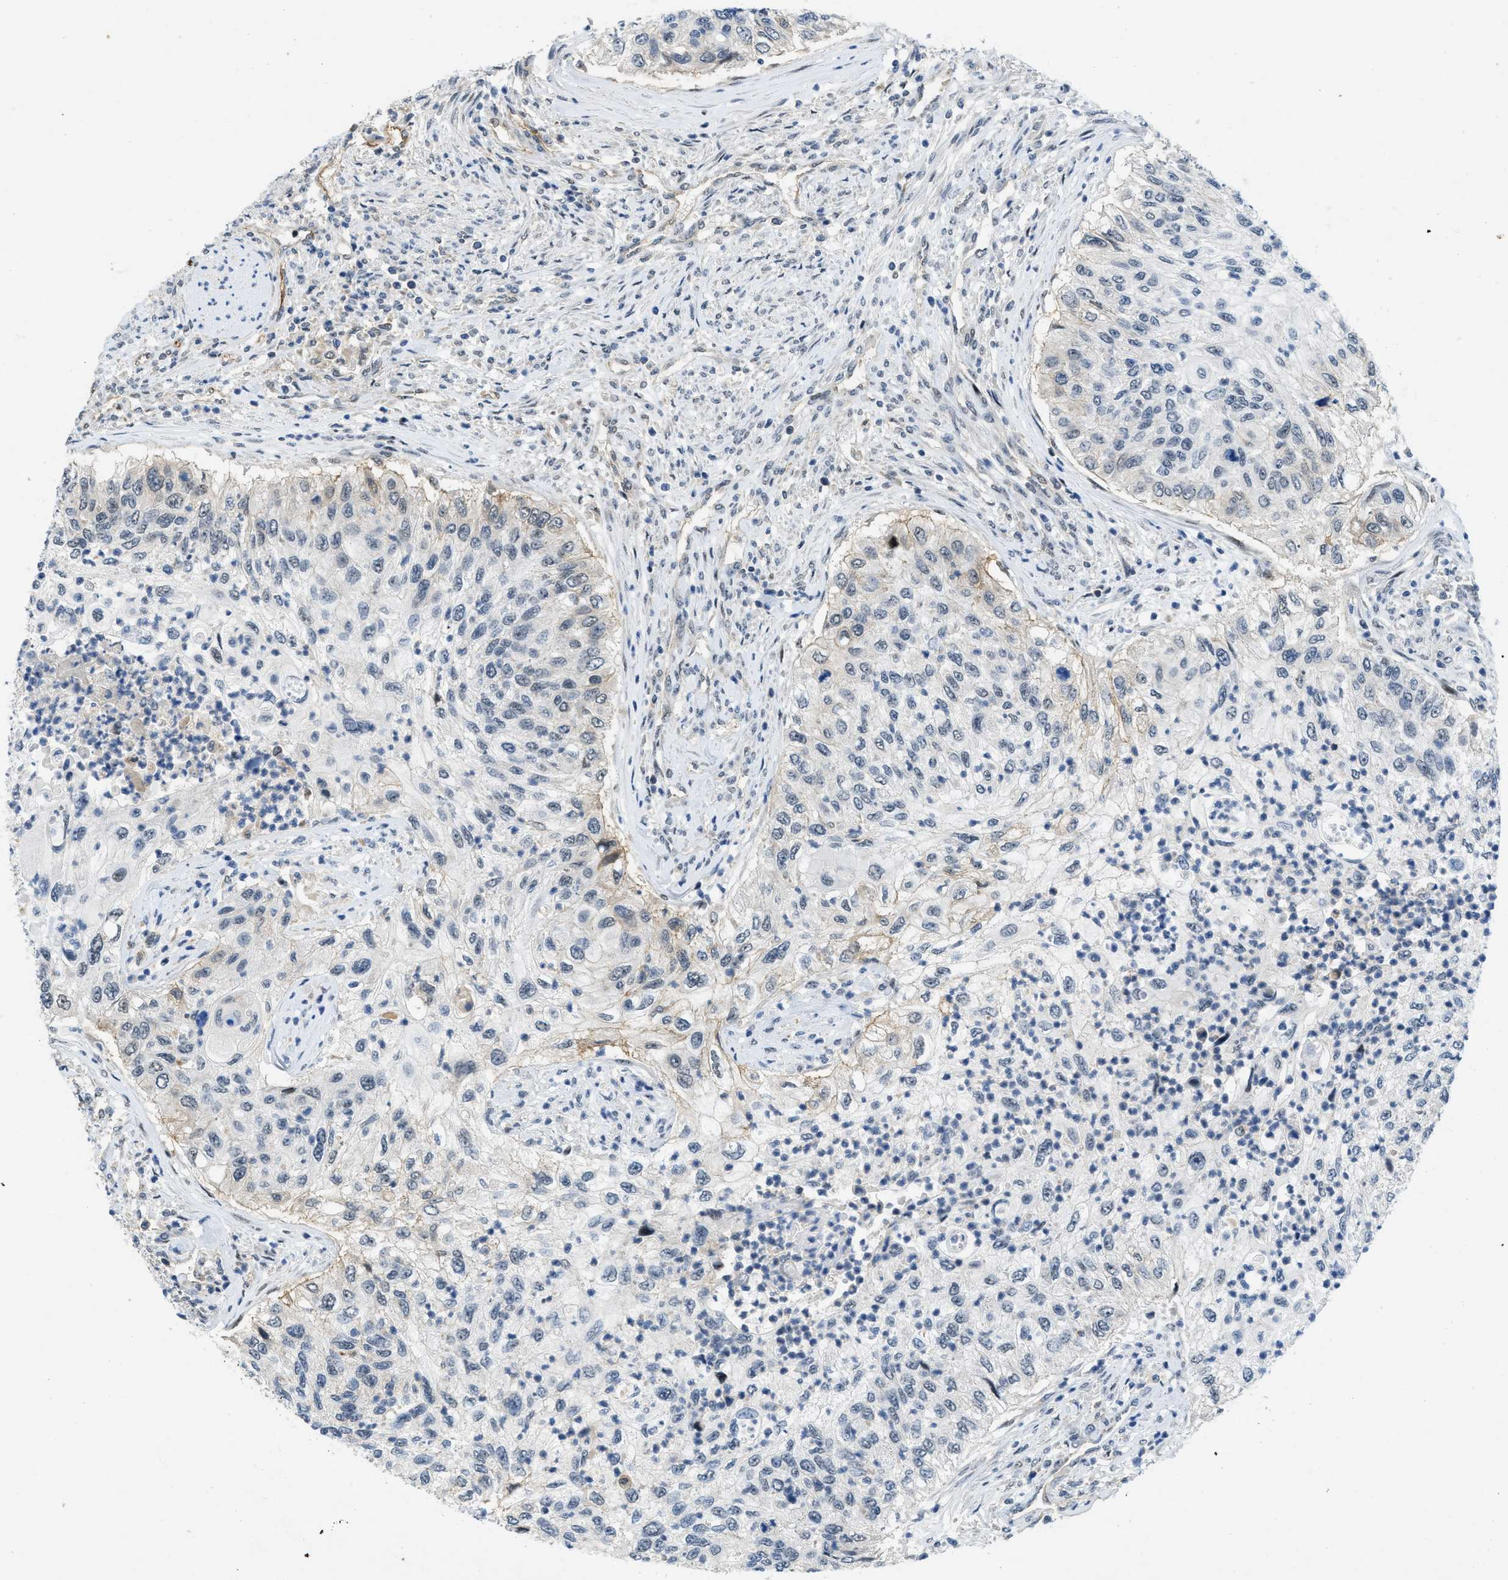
{"staining": {"intensity": "negative", "quantity": "none", "location": "none"}, "tissue": "urothelial cancer", "cell_type": "Tumor cells", "image_type": "cancer", "snomed": [{"axis": "morphology", "description": "Urothelial carcinoma, High grade"}, {"axis": "topography", "description": "Urinary bladder"}], "caption": "IHC of urothelial cancer demonstrates no positivity in tumor cells.", "gene": "SLCO2A1", "patient": {"sex": "female", "age": 60}}